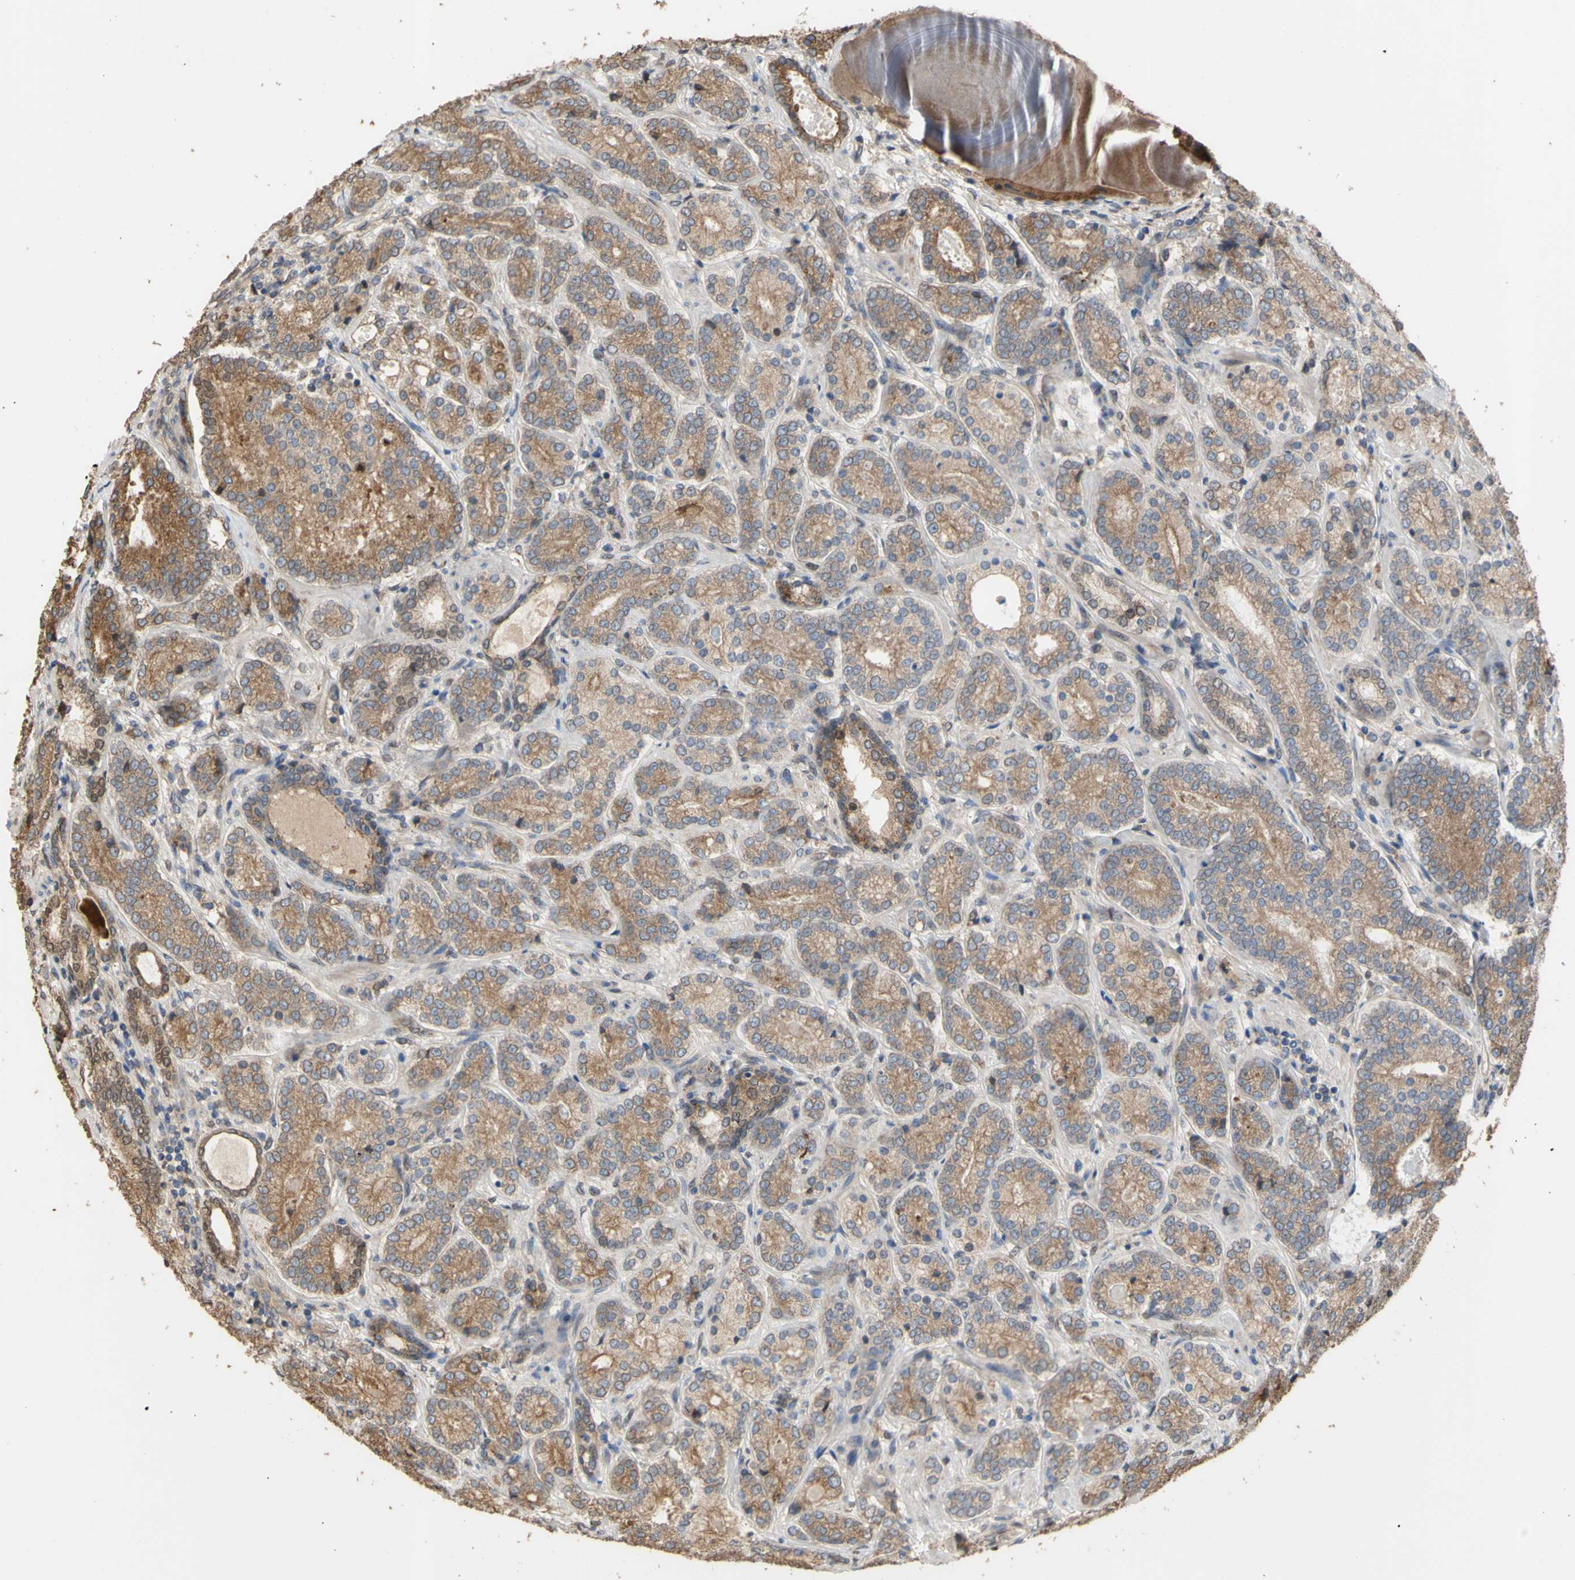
{"staining": {"intensity": "moderate", "quantity": ">75%", "location": "cytoplasmic/membranous"}, "tissue": "prostate cancer", "cell_type": "Tumor cells", "image_type": "cancer", "snomed": [{"axis": "morphology", "description": "Adenocarcinoma, High grade"}, {"axis": "topography", "description": "Prostate"}], "caption": "High-power microscopy captured an immunohistochemistry (IHC) histopathology image of prostate adenocarcinoma (high-grade), revealing moderate cytoplasmic/membranous staining in approximately >75% of tumor cells.", "gene": "NECTIN3", "patient": {"sex": "male", "age": 61}}